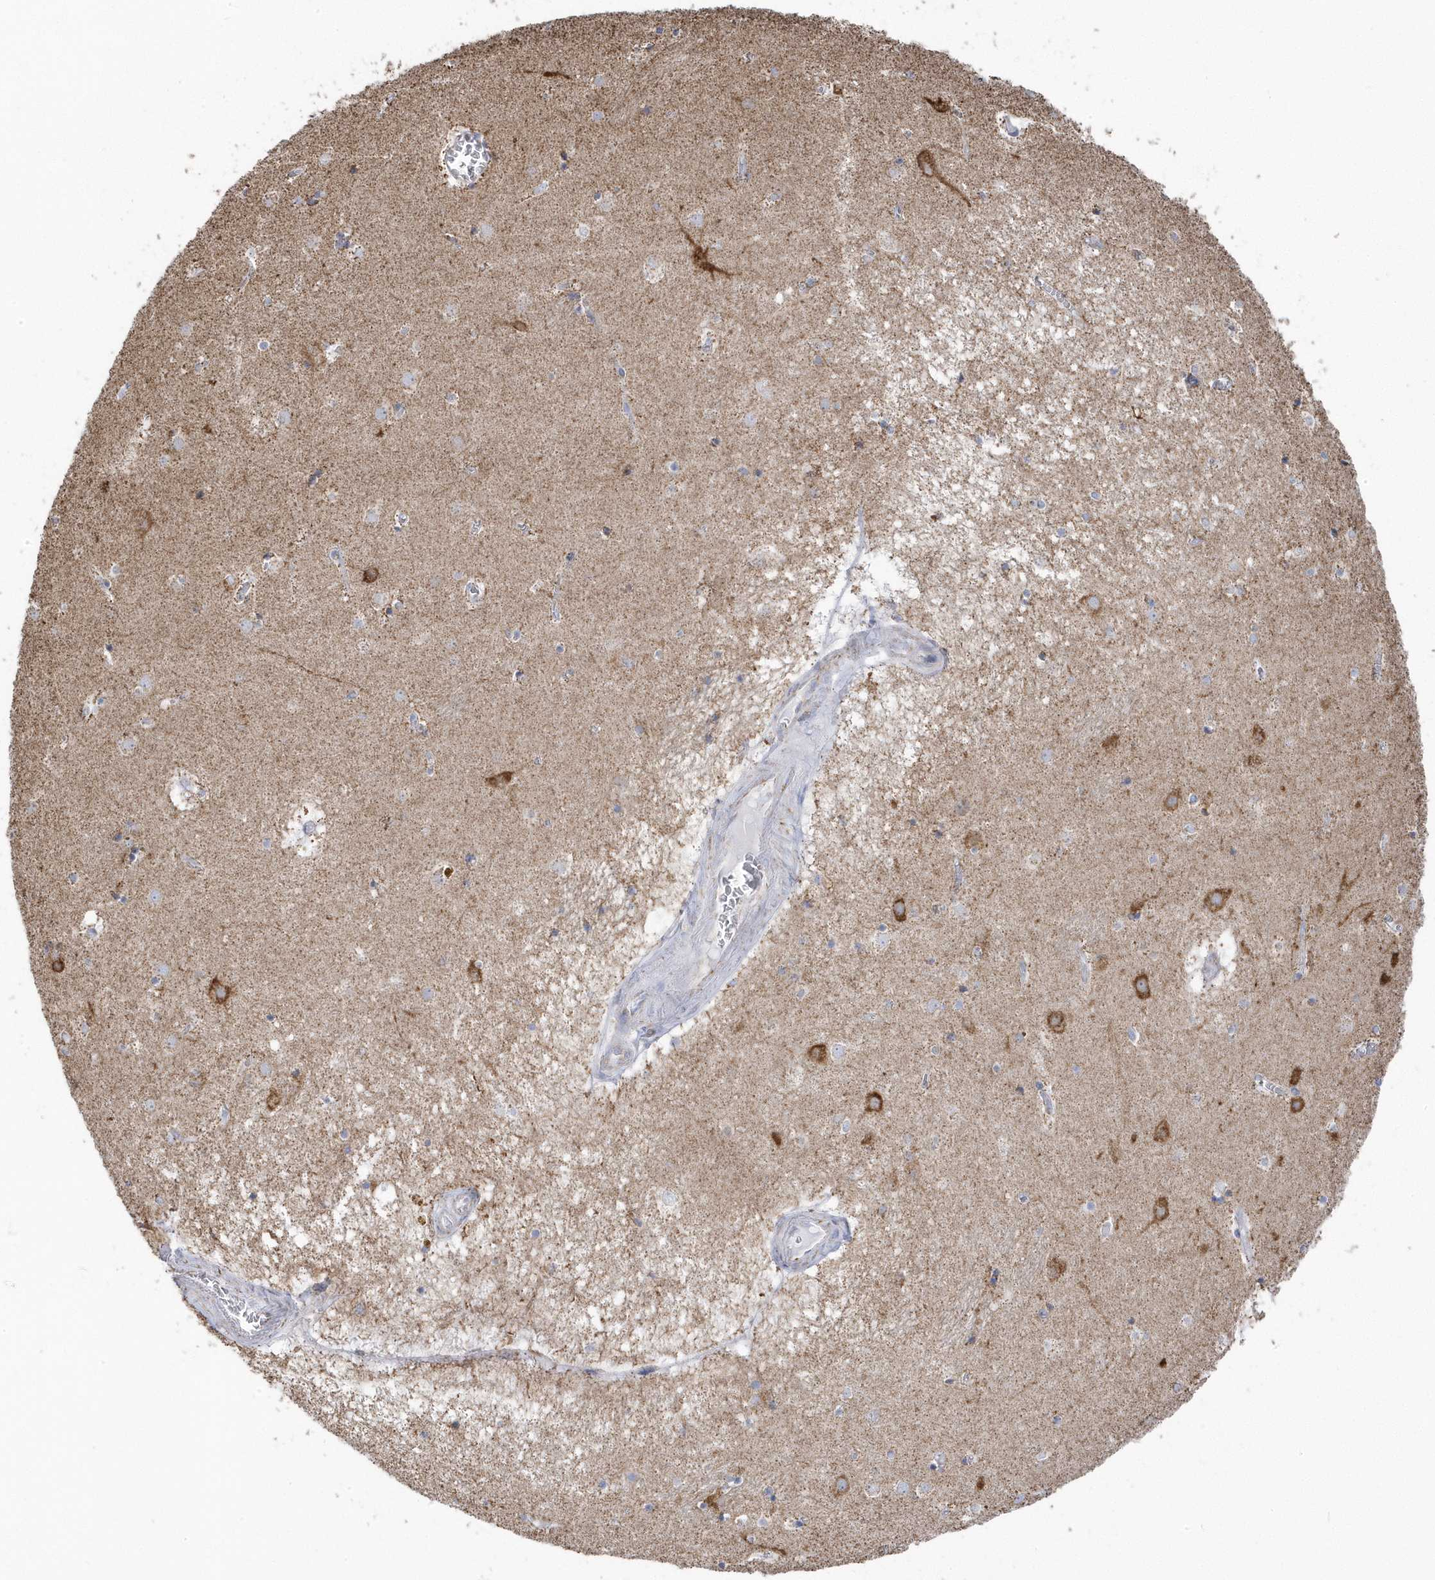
{"staining": {"intensity": "weak", "quantity": "<25%", "location": "cytoplasmic/membranous"}, "tissue": "caudate", "cell_type": "Glial cells", "image_type": "normal", "snomed": [{"axis": "morphology", "description": "Normal tissue, NOS"}, {"axis": "topography", "description": "Lateral ventricle wall"}], "caption": "Benign caudate was stained to show a protein in brown. There is no significant positivity in glial cells.", "gene": "GTPBP8", "patient": {"sex": "male", "age": 70}}